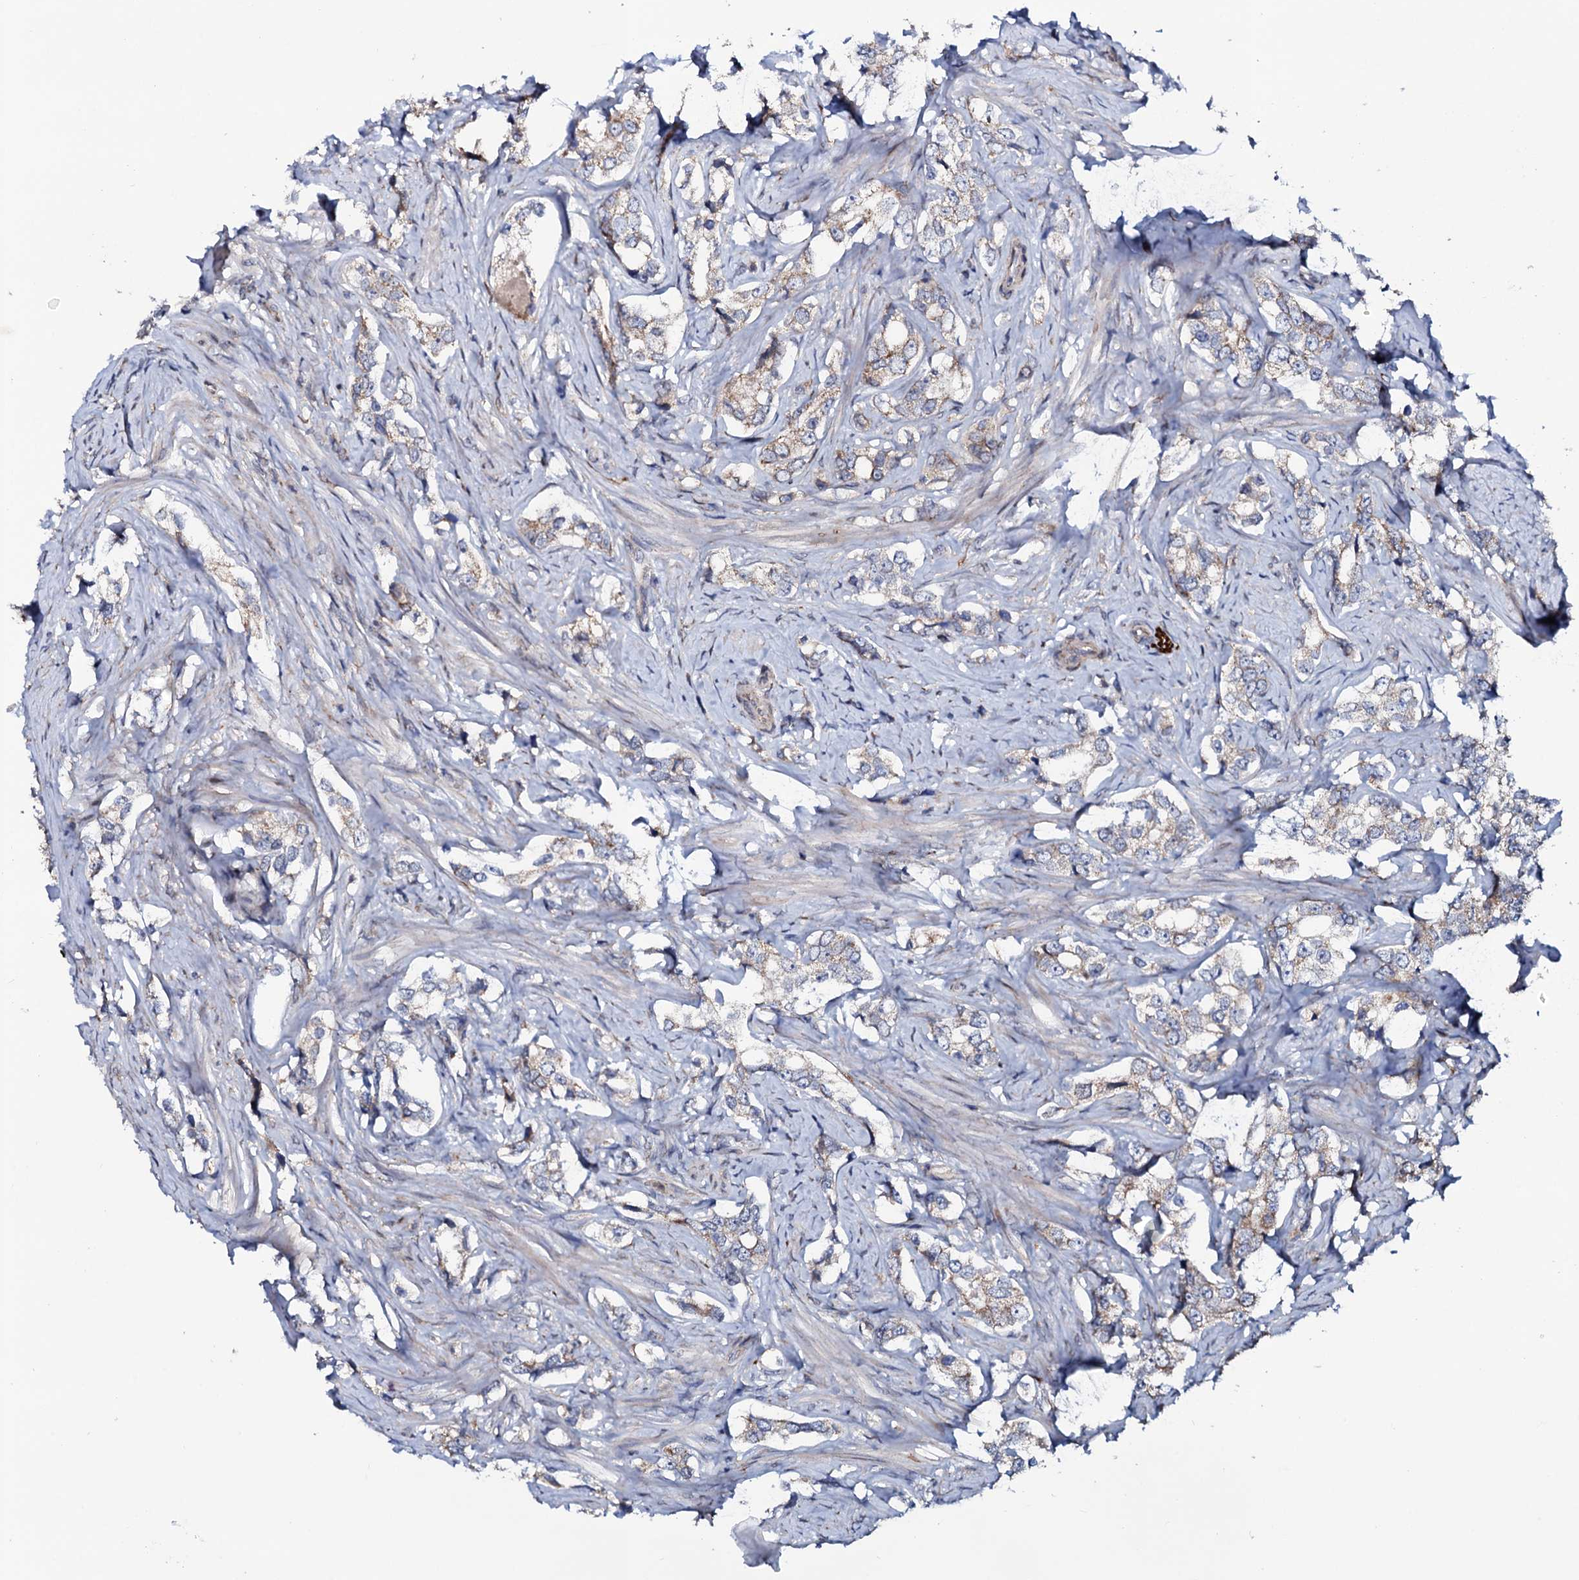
{"staining": {"intensity": "weak", "quantity": "25%-75%", "location": "cytoplasmic/membranous"}, "tissue": "prostate cancer", "cell_type": "Tumor cells", "image_type": "cancer", "snomed": [{"axis": "morphology", "description": "Adenocarcinoma, High grade"}, {"axis": "topography", "description": "Prostate"}], "caption": "A brown stain shows weak cytoplasmic/membranous expression of a protein in human high-grade adenocarcinoma (prostate) tumor cells.", "gene": "PPP1R3D", "patient": {"sex": "male", "age": 66}}